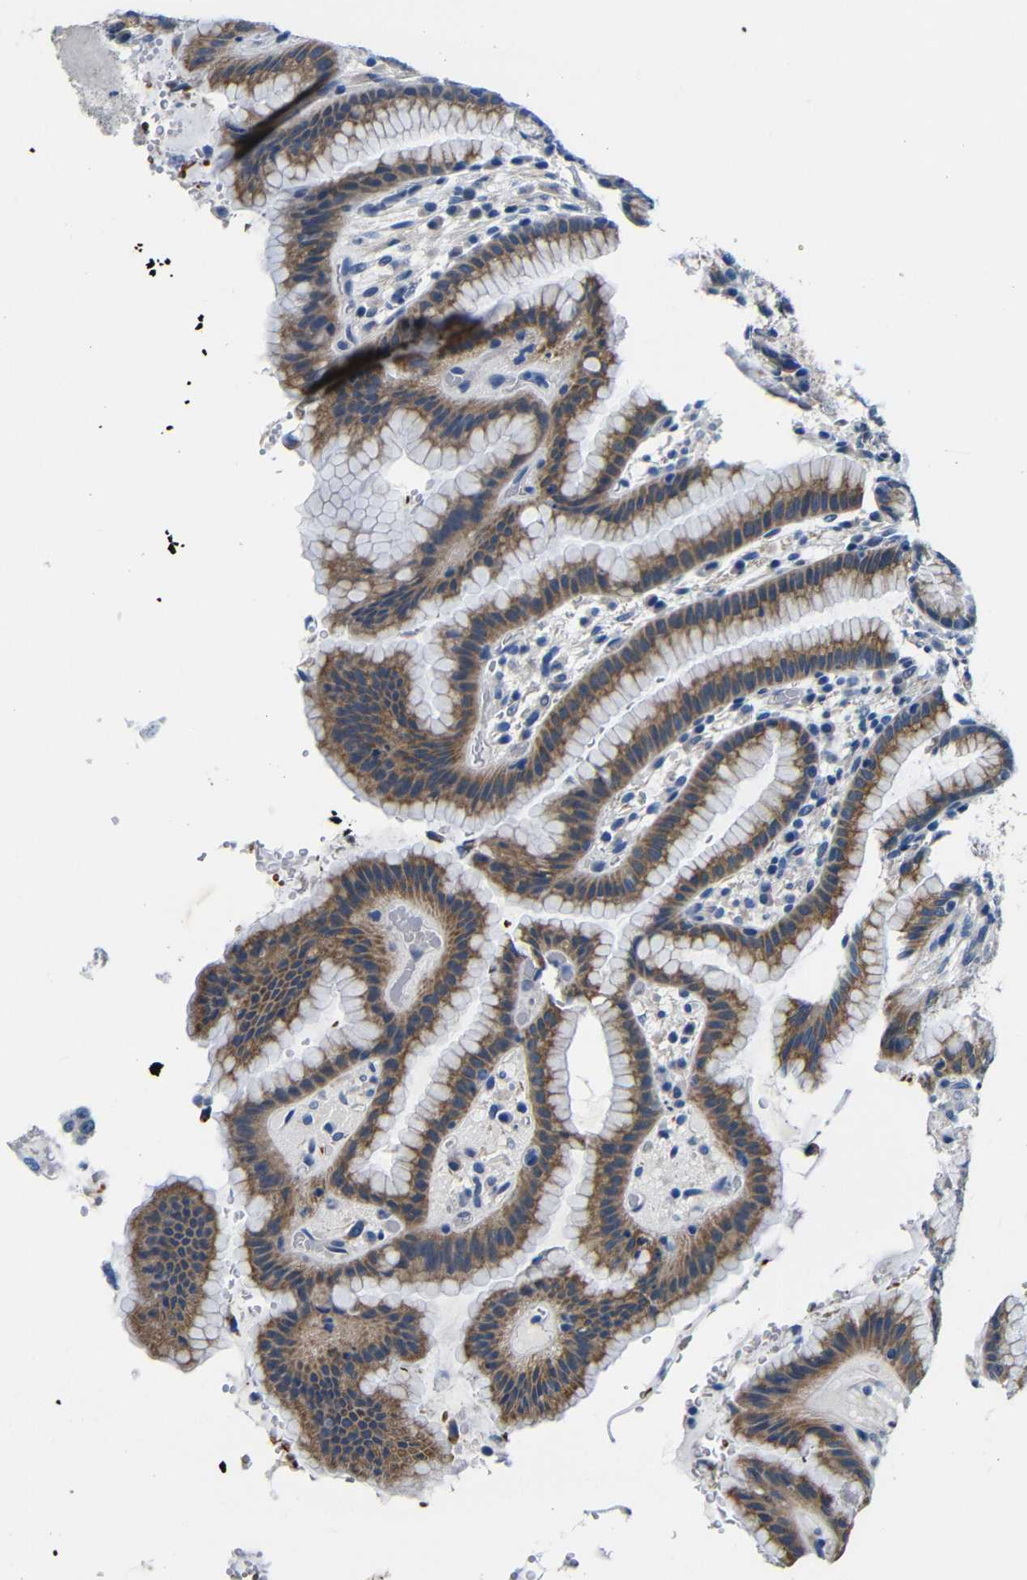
{"staining": {"intensity": "moderate", "quantity": "25%-75%", "location": "cytoplasmic/membranous"}, "tissue": "stomach", "cell_type": "Glandular cells", "image_type": "normal", "snomed": [{"axis": "morphology", "description": "Normal tissue, NOS"}, {"axis": "topography", "description": "Stomach, lower"}], "caption": "Stomach stained with DAB (3,3'-diaminobenzidine) immunohistochemistry demonstrates medium levels of moderate cytoplasmic/membranous staining in approximately 25%-75% of glandular cells. (Brightfield microscopy of DAB IHC at high magnification).", "gene": "TNFAIP1", "patient": {"sex": "male", "age": 52}}